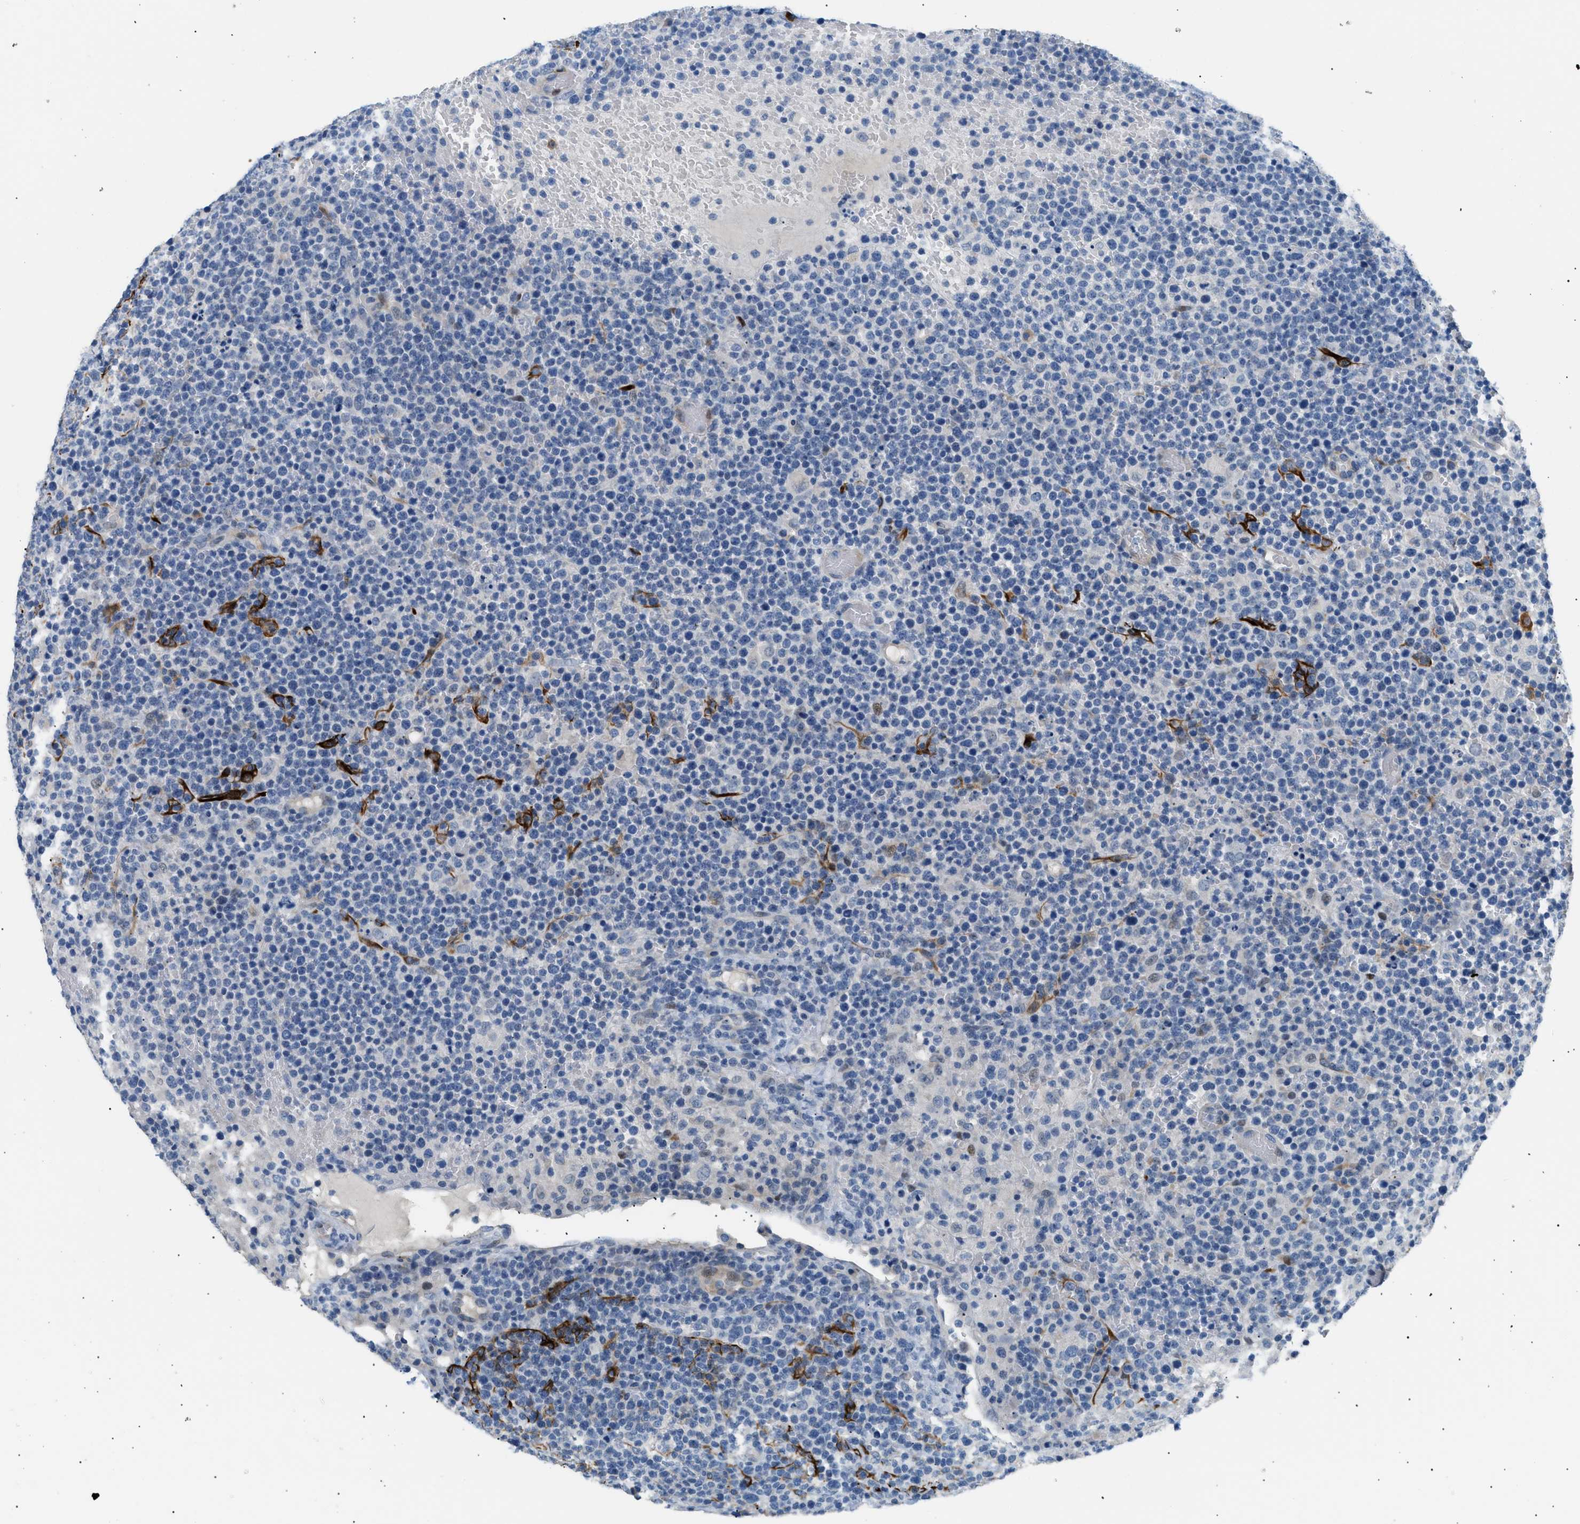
{"staining": {"intensity": "negative", "quantity": "none", "location": "none"}, "tissue": "lymphoma", "cell_type": "Tumor cells", "image_type": "cancer", "snomed": [{"axis": "morphology", "description": "Malignant lymphoma, non-Hodgkin's type, High grade"}, {"axis": "topography", "description": "Lymph node"}], "caption": "The immunohistochemistry image has no significant staining in tumor cells of malignant lymphoma, non-Hodgkin's type (high-grade) tissue.", "gene": "ICA1", "patient": {"sex": "male", "age": 61}}